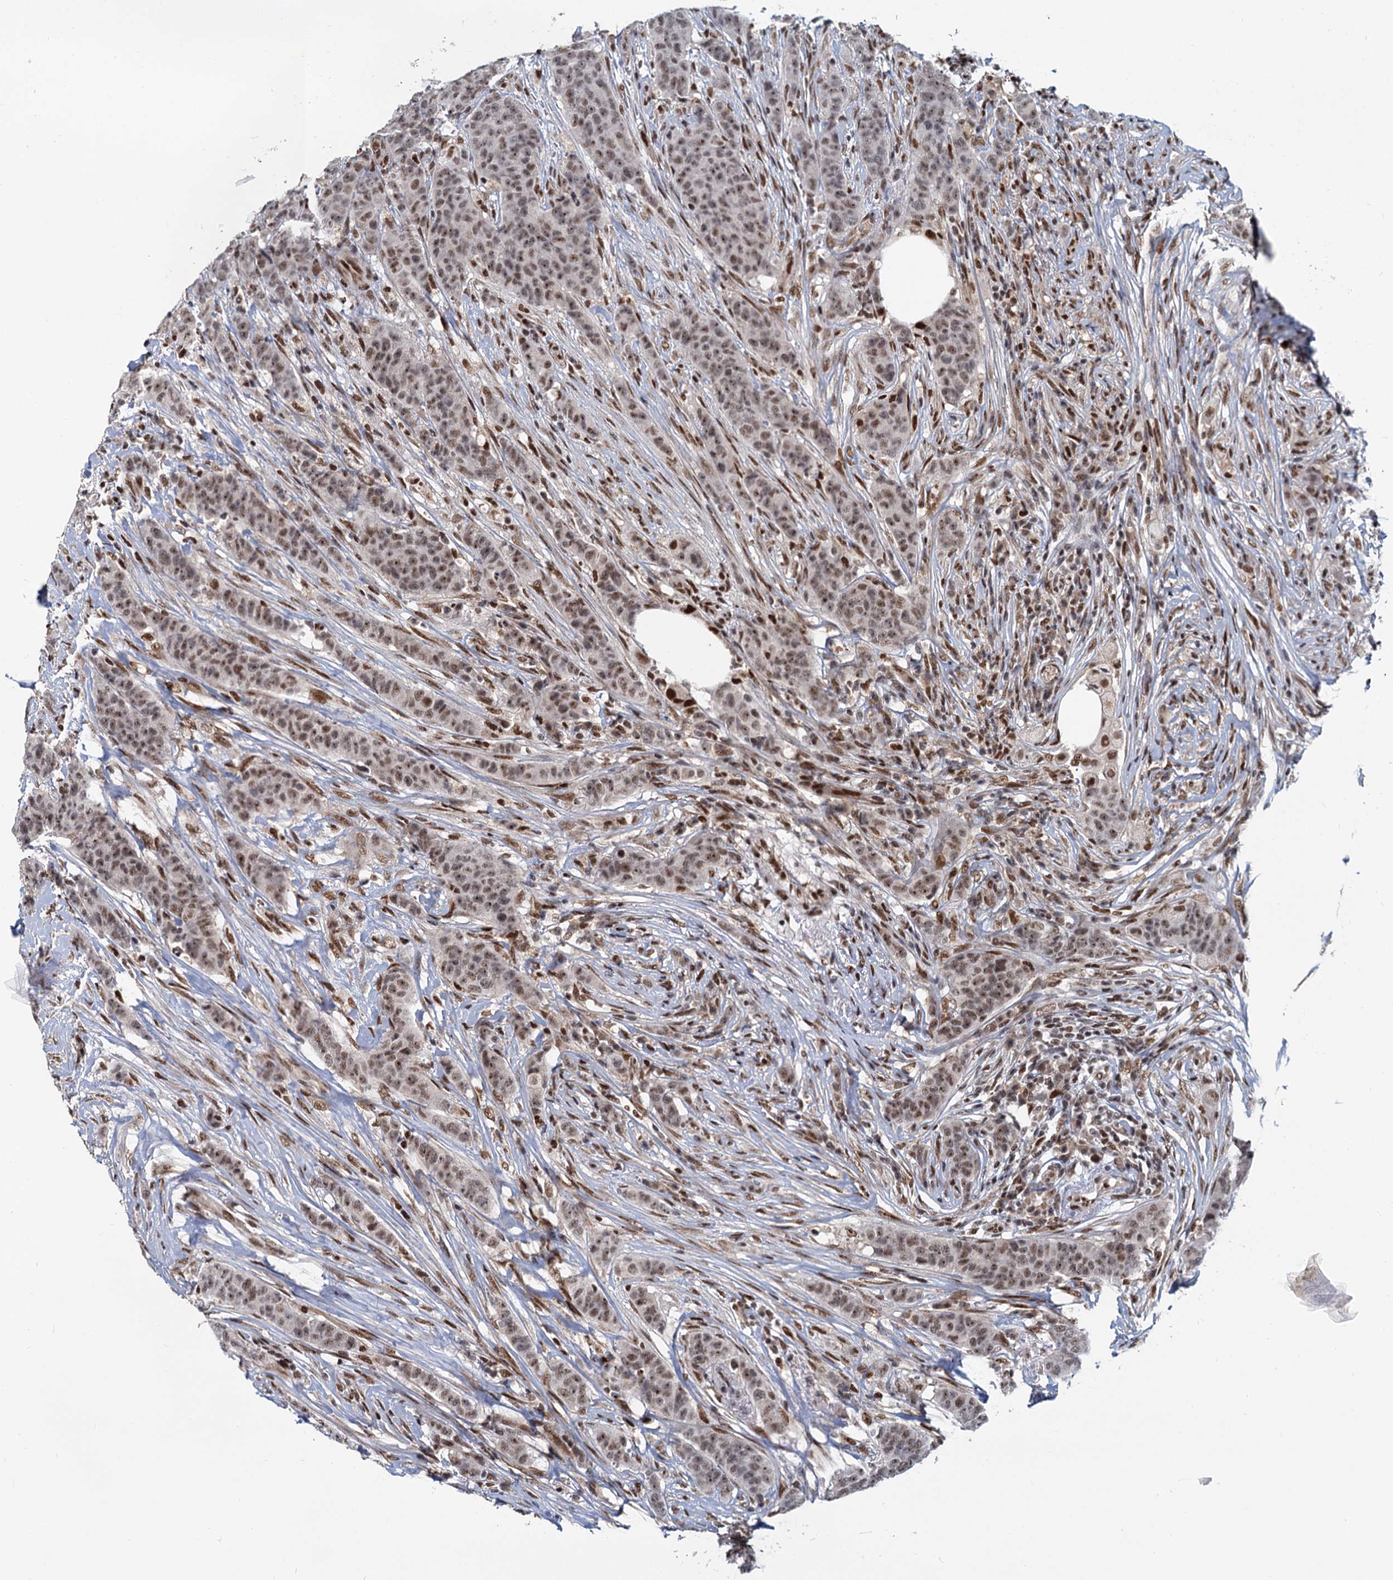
{"staining": {"intensity": "moderate", "quantity": ">75%", "location": "nuclear"}, "tissue": "breast cancer", "cell_type": "Tumor cells", "image_type": "cancer", "snomed": [{"axis": "morphology", "description": "Duct carcinoma"}, {"axis": "topography", "description": "Breast"}], "caption": "Immunohistochemistry (DAB (3,3'-diaminobenzidine)) staining of intraductal carcinoma (breast) exhibits moderate nuclear protein staining in approximately >75% of tumor cells.", "gene": "WBP4", "patient": {"sex": "female", "age": 40}}